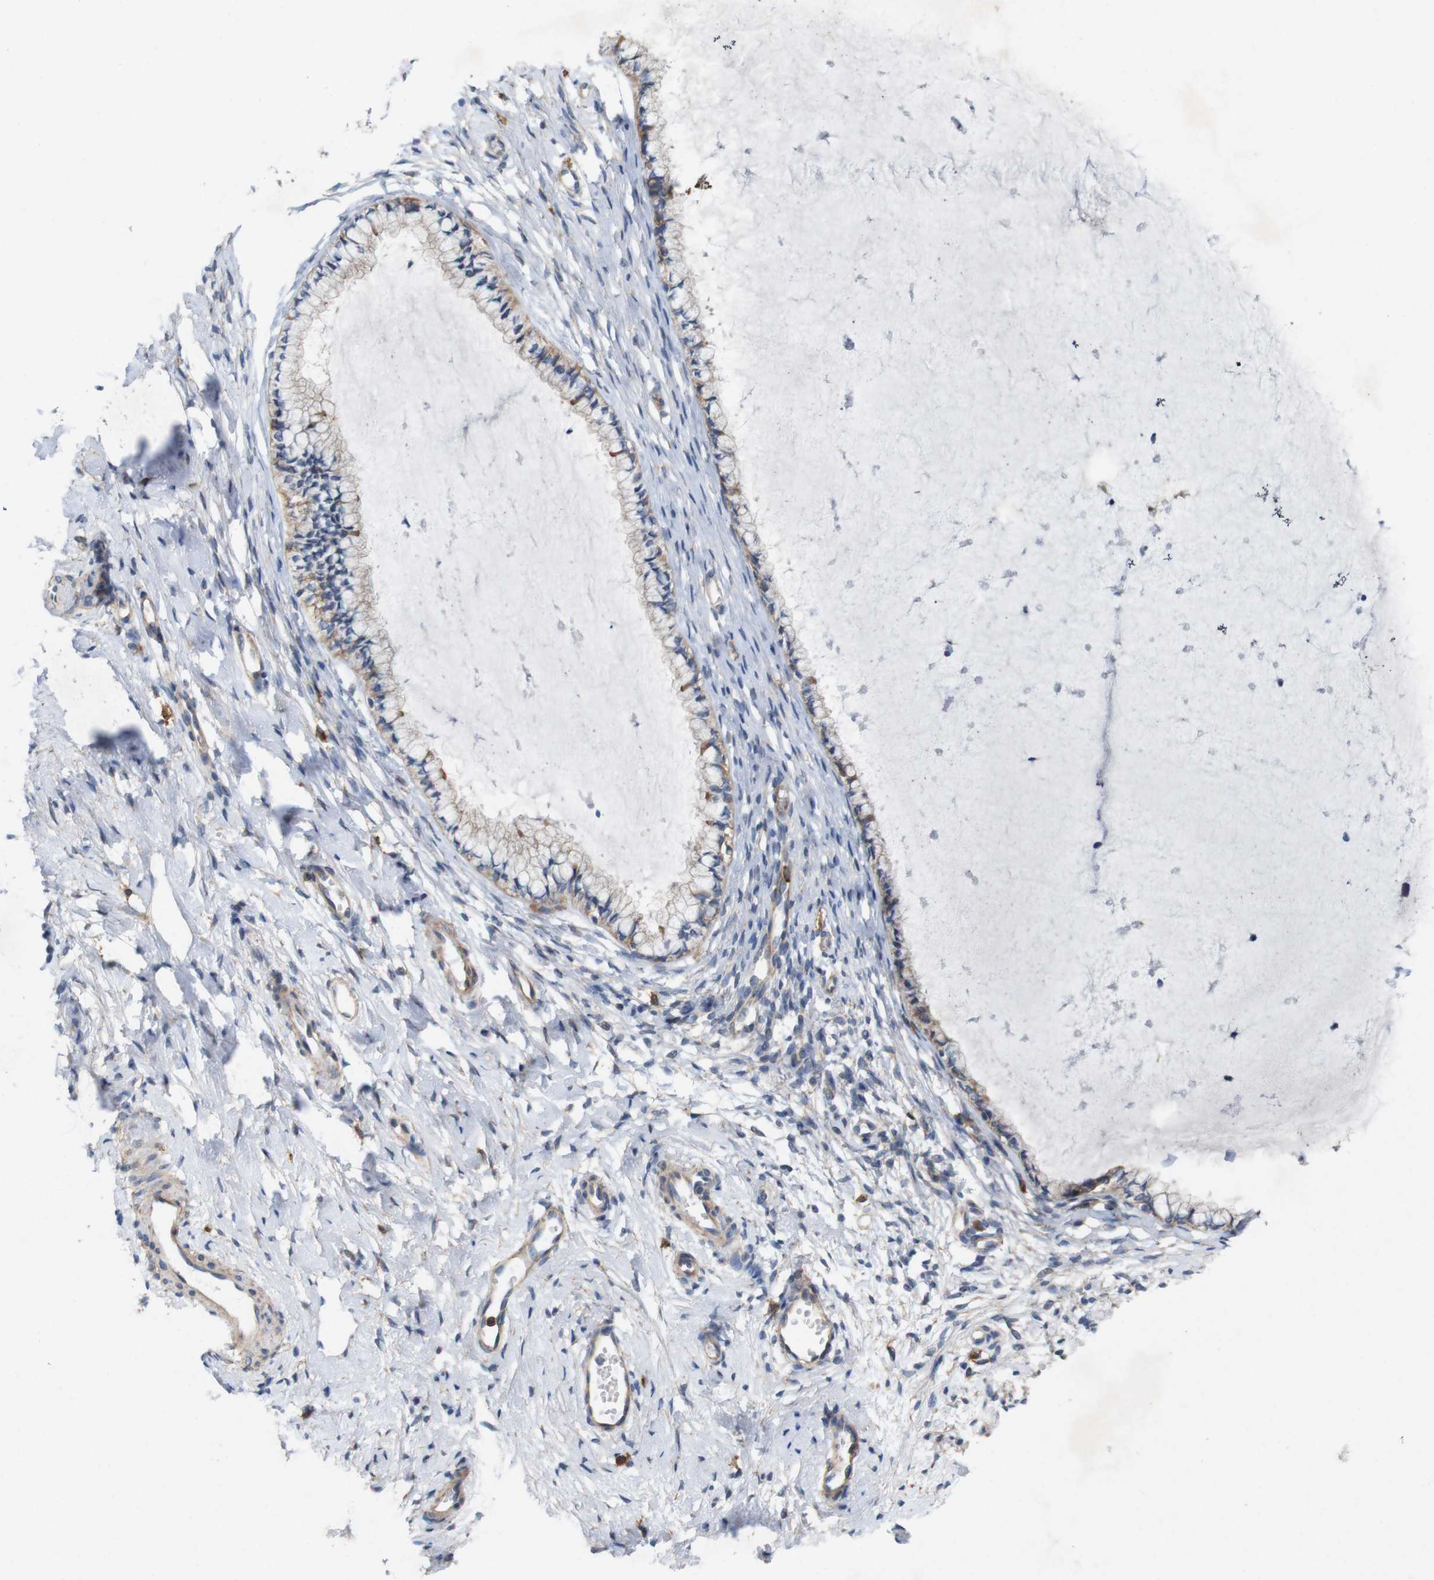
{"staining": {"intensity": "moderate", "quantity": ">75%", "location": "cytoplasmic/membranous"}, "tissue": "cervix", "cell_type": "Glandular cells", "image_type": "normal", "snomed": [{"axis": "morphology", "description": "Normal tissue, NOS"}, {"axis": "topography", "description": "Cervix"}], "caption": "IHC of unremarkable cervix shows medium levels of moderate cytoplasmic/membranous staining in about >75% of glandular cells. IHC stains the protein of interest in brown and the nuclei are stained blue.", "gene": "SIGLEC8", "patient": {"sex": "female", "age": 65}}